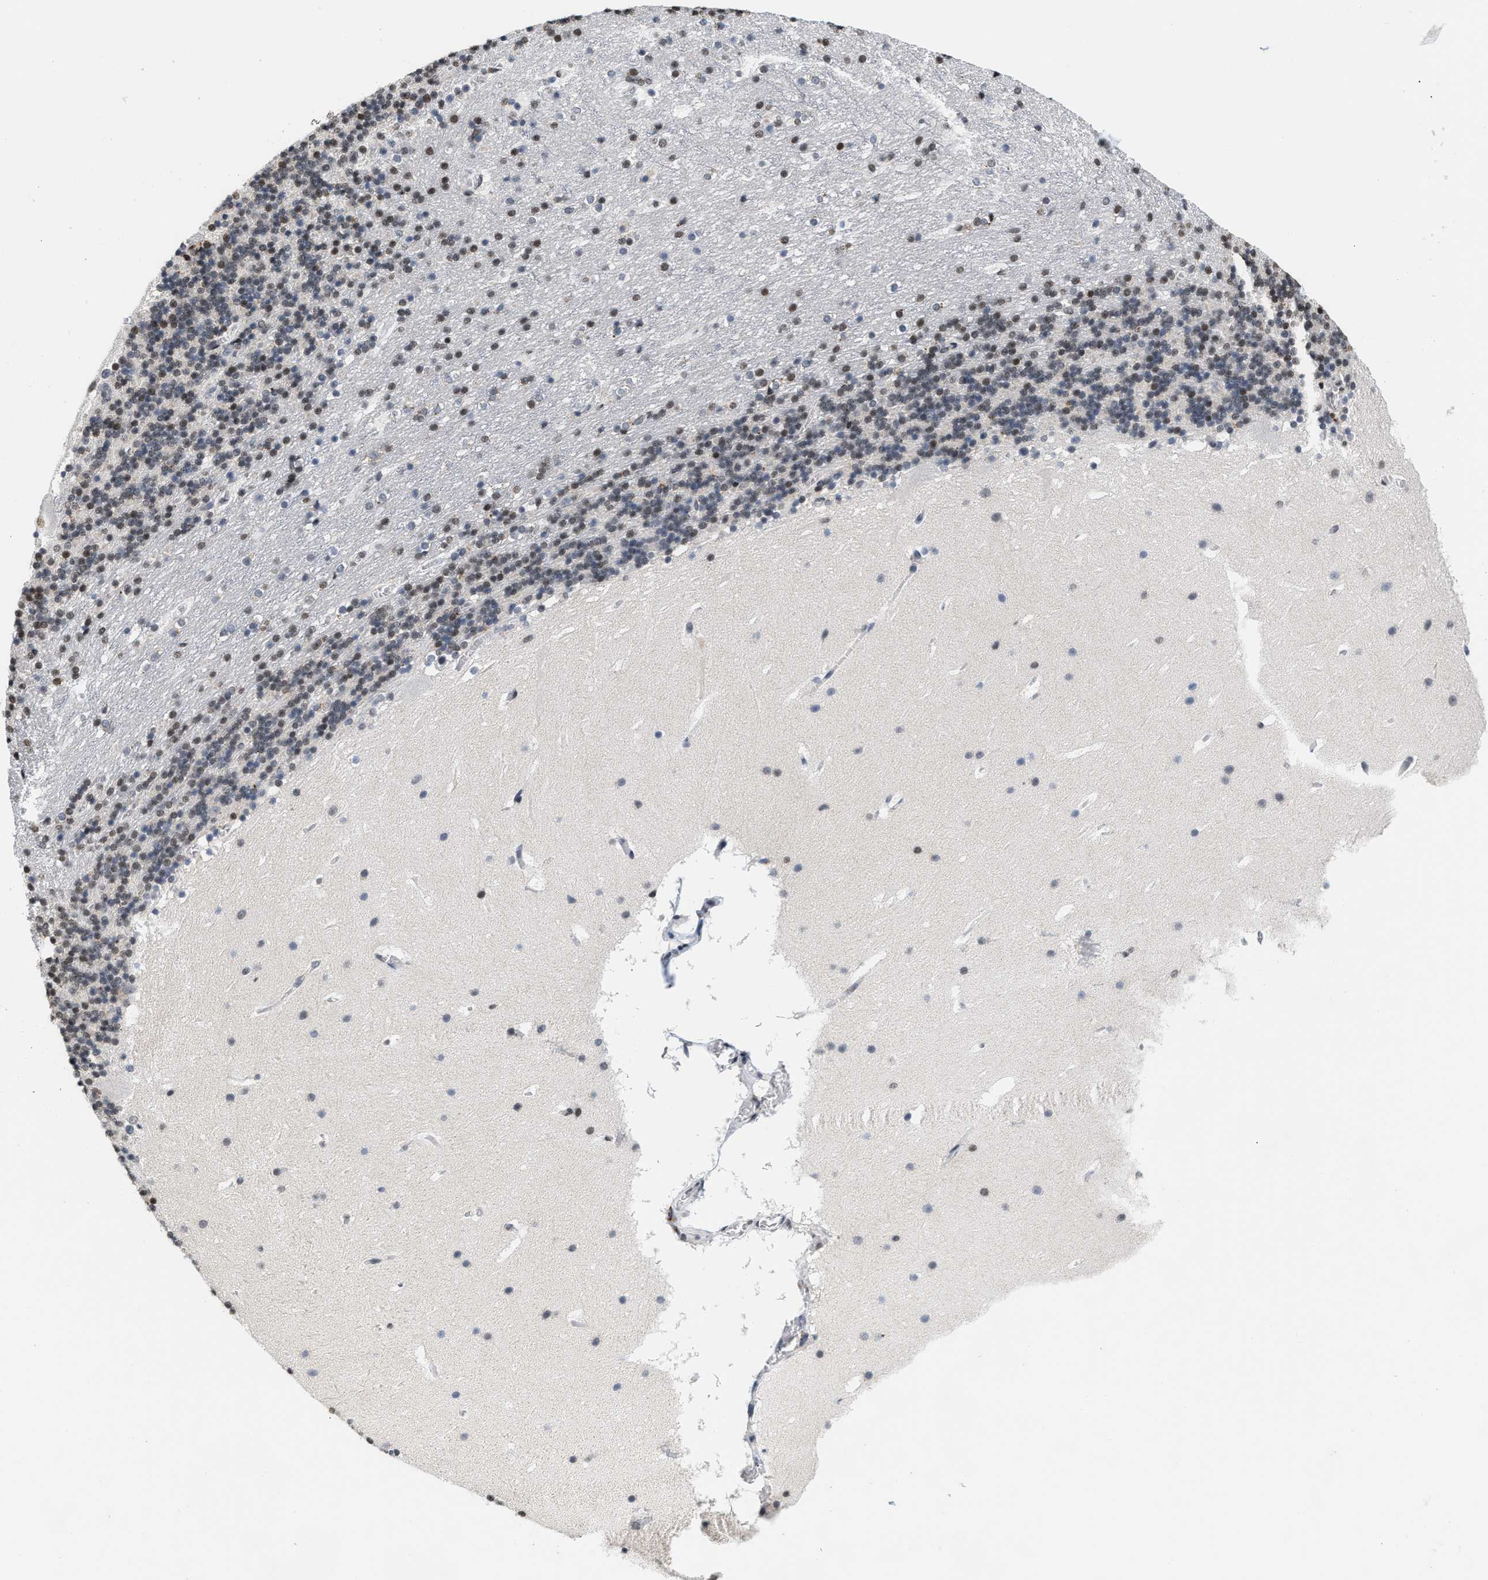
{"staining": {"intensity": "moderate", "quantity": "25%-75%", "location": "nuclear"}, "tissue": "cerebellum", "cell_type": "Cells in granular layer", "image_type": "normal", "snomed": [{"axis": "morphology", "description": "Normal tissue, NOS"}, {"axis": "topography", "description": "Cerebellum"}], "caption": "Immunohistochemical staining of normal cerebellum displays moderate nuclear protein expression in about 25%-75% of cells in granular layer.", "gene": "RAF1", "patient": {"sex": "male", "age": 45}}